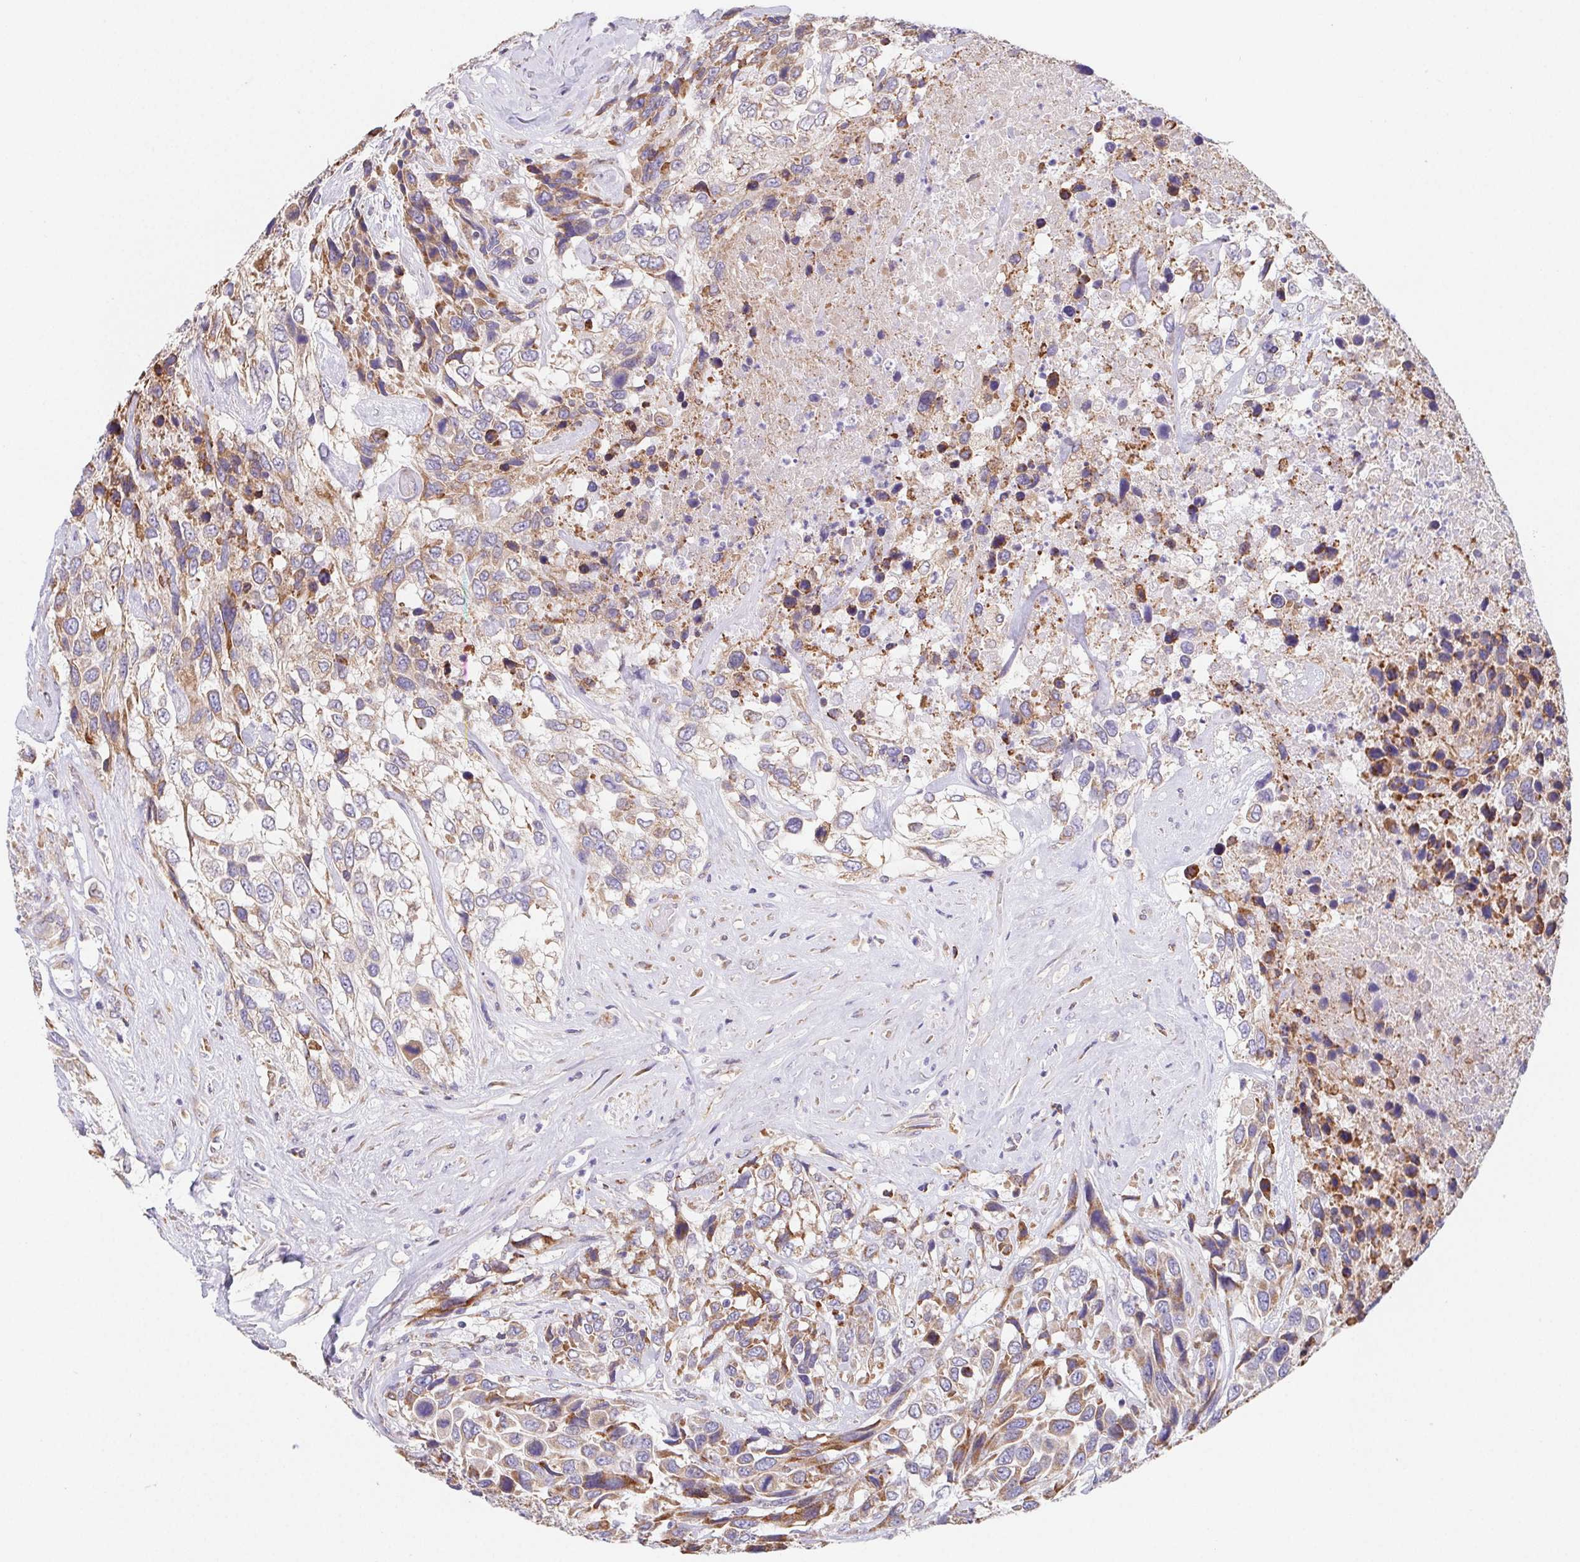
{"staining": {"intensity": "moderate", "quantity": "25%-75%", "location": "cytoplasmic/membranous"}, "tissue": "urothelial cancer", "cell_type": "Tumor cells", "image_type": "cancer", "snomed": [{"axis": "morphology", "description": "Urothelial carcinoma, High grade"}, {"axis": "topography", "description": "Urinary bladder"}], "caption": "Moderate cytoplasmic/membranous staining is present in approximately 25%-75% of tumor cells in urothelial cancer. (DAB (3,3'-diaminobenzidine) IHC, brown staining for protein, blue staining for nuclei).", "gene": "ADAM8", "patient": {"sex": "female", "age": 70}}